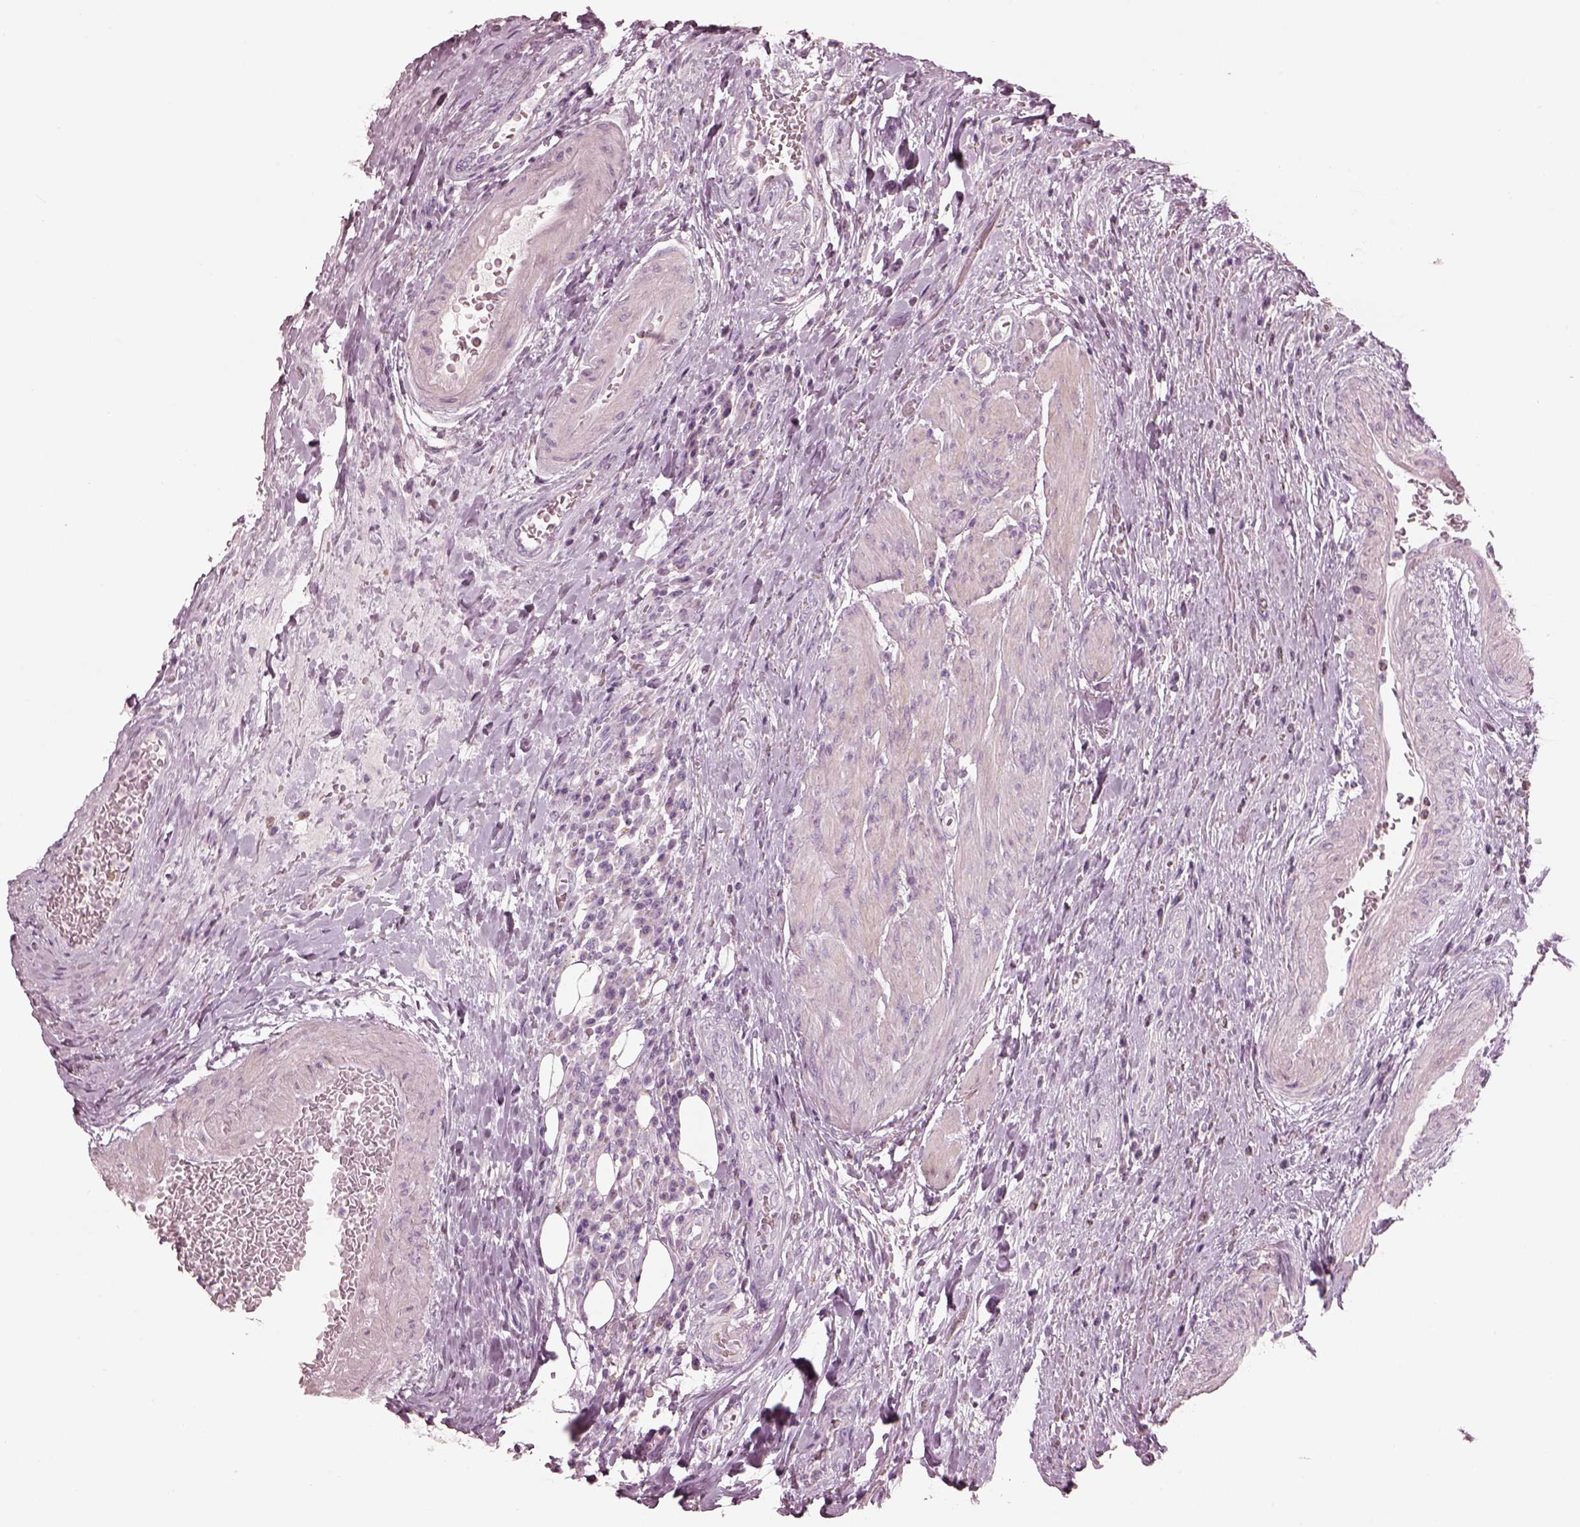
{"staining": {"intensity": "negative", "quantity": "none", "location": "none"}, "tissue": "urothelial cancer", "cell_type": "Tumor cells", "image_type": "cancer", "snomed": [{"axis": "morphology", "description": "Urothelial carcinoma, High grade"}, {"axis": "topography", "description": "Urinary bladder"}], "caption": "An image of urothelial carcinoma (high-grade) stained for a protein demonstrates no brown staining in tumor cells.", "gene": "RSPH9", "patient": {"sex": "female", "age": 70}}